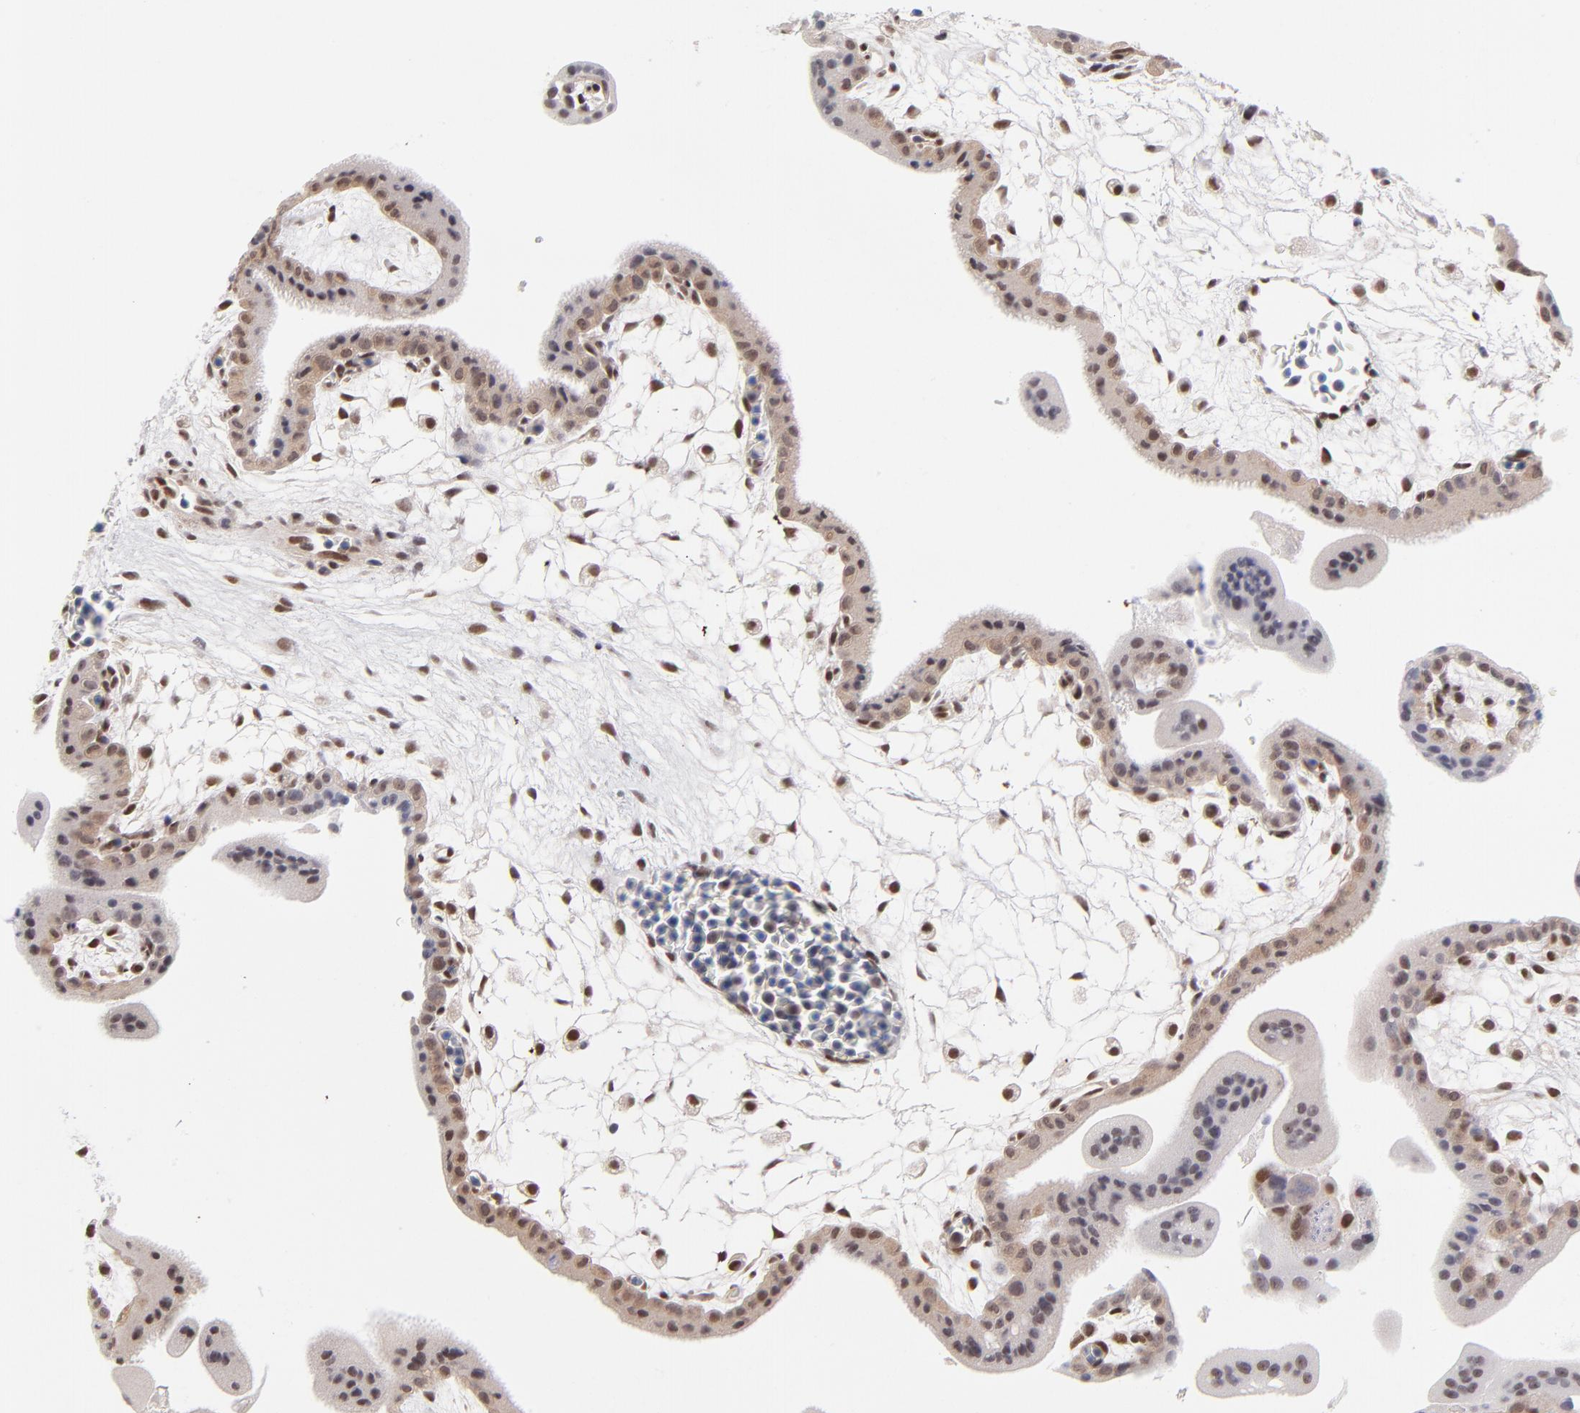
{"staining": {"intensity": "strong", "quantity": ">75%", "location": "nuclear"}, "tissue": "placenta", "cell_type": "Decidual cells", "image_type": "normal", "snomed": [{"axis": "morphology", "description": "Normal tissue, NOS"}, {"axis": "topography", "description": "Placenta"}], "caption": "This histopathology image reveals IHC staining of normal human placenta, with high strong nuclear staining in approximately >75% of decidual cells.", "gene": "UBE2E2", "patient": {"sex": "female", "age": 35}}